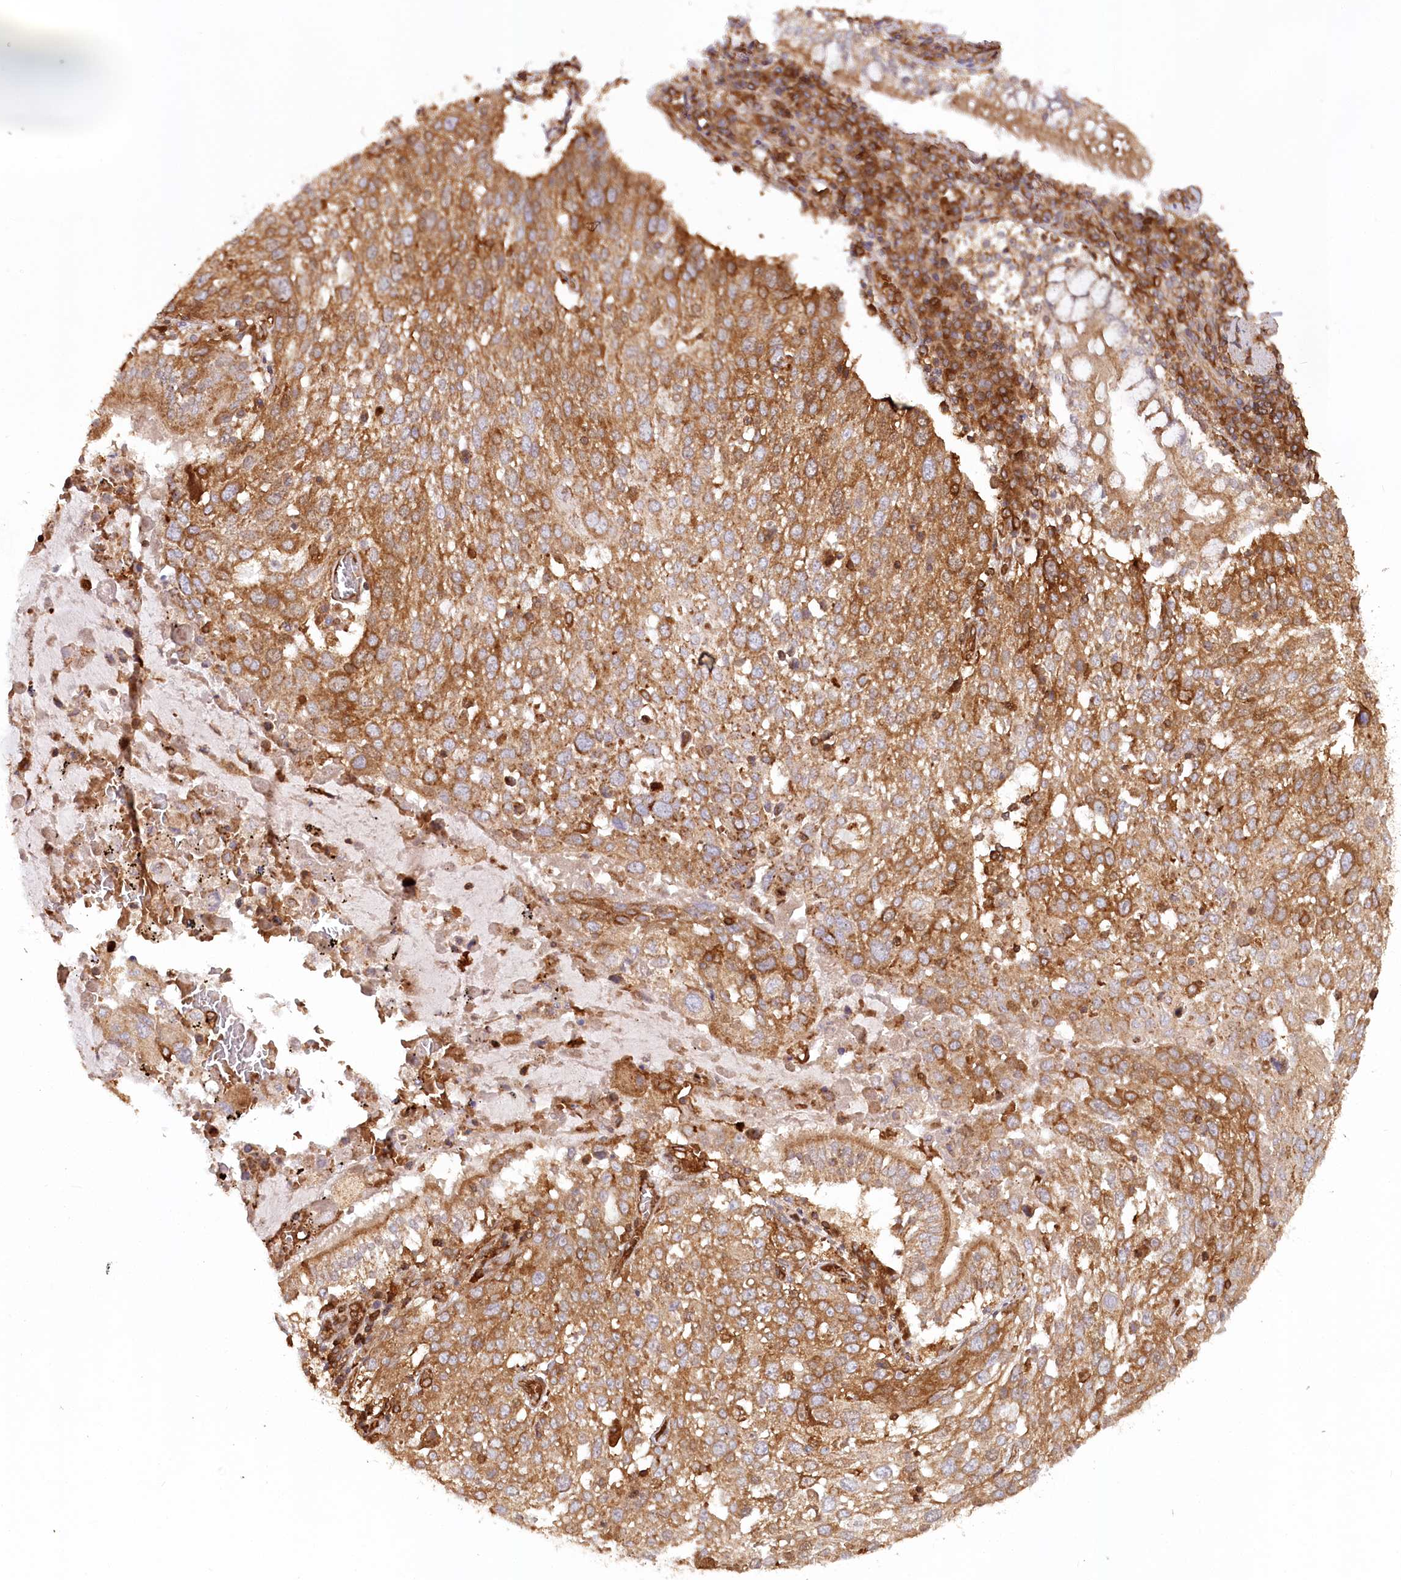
{"staining": {"intensity": "moderate", "quantity": ">75%", "location": "cytoplasmic/membranous"}, "tissue": "lung cancer", "cell_type": "Tumor cells", "image_type": "cancer", "snomed": [{"axis": "morphology", "description": "Squamous cell carcinoma, NOS"}, {"axis": "topography", "description": "Lung"}], "caption": "Approximately >75% of tumor cells in human lung squamous cell carcinoma show moderate cytoplasmic/membranous protein positivity as visualized by brown immunohistochemical staining.", "gene": "PAIP2", "patient": {"sex": "male", "age": 65}}